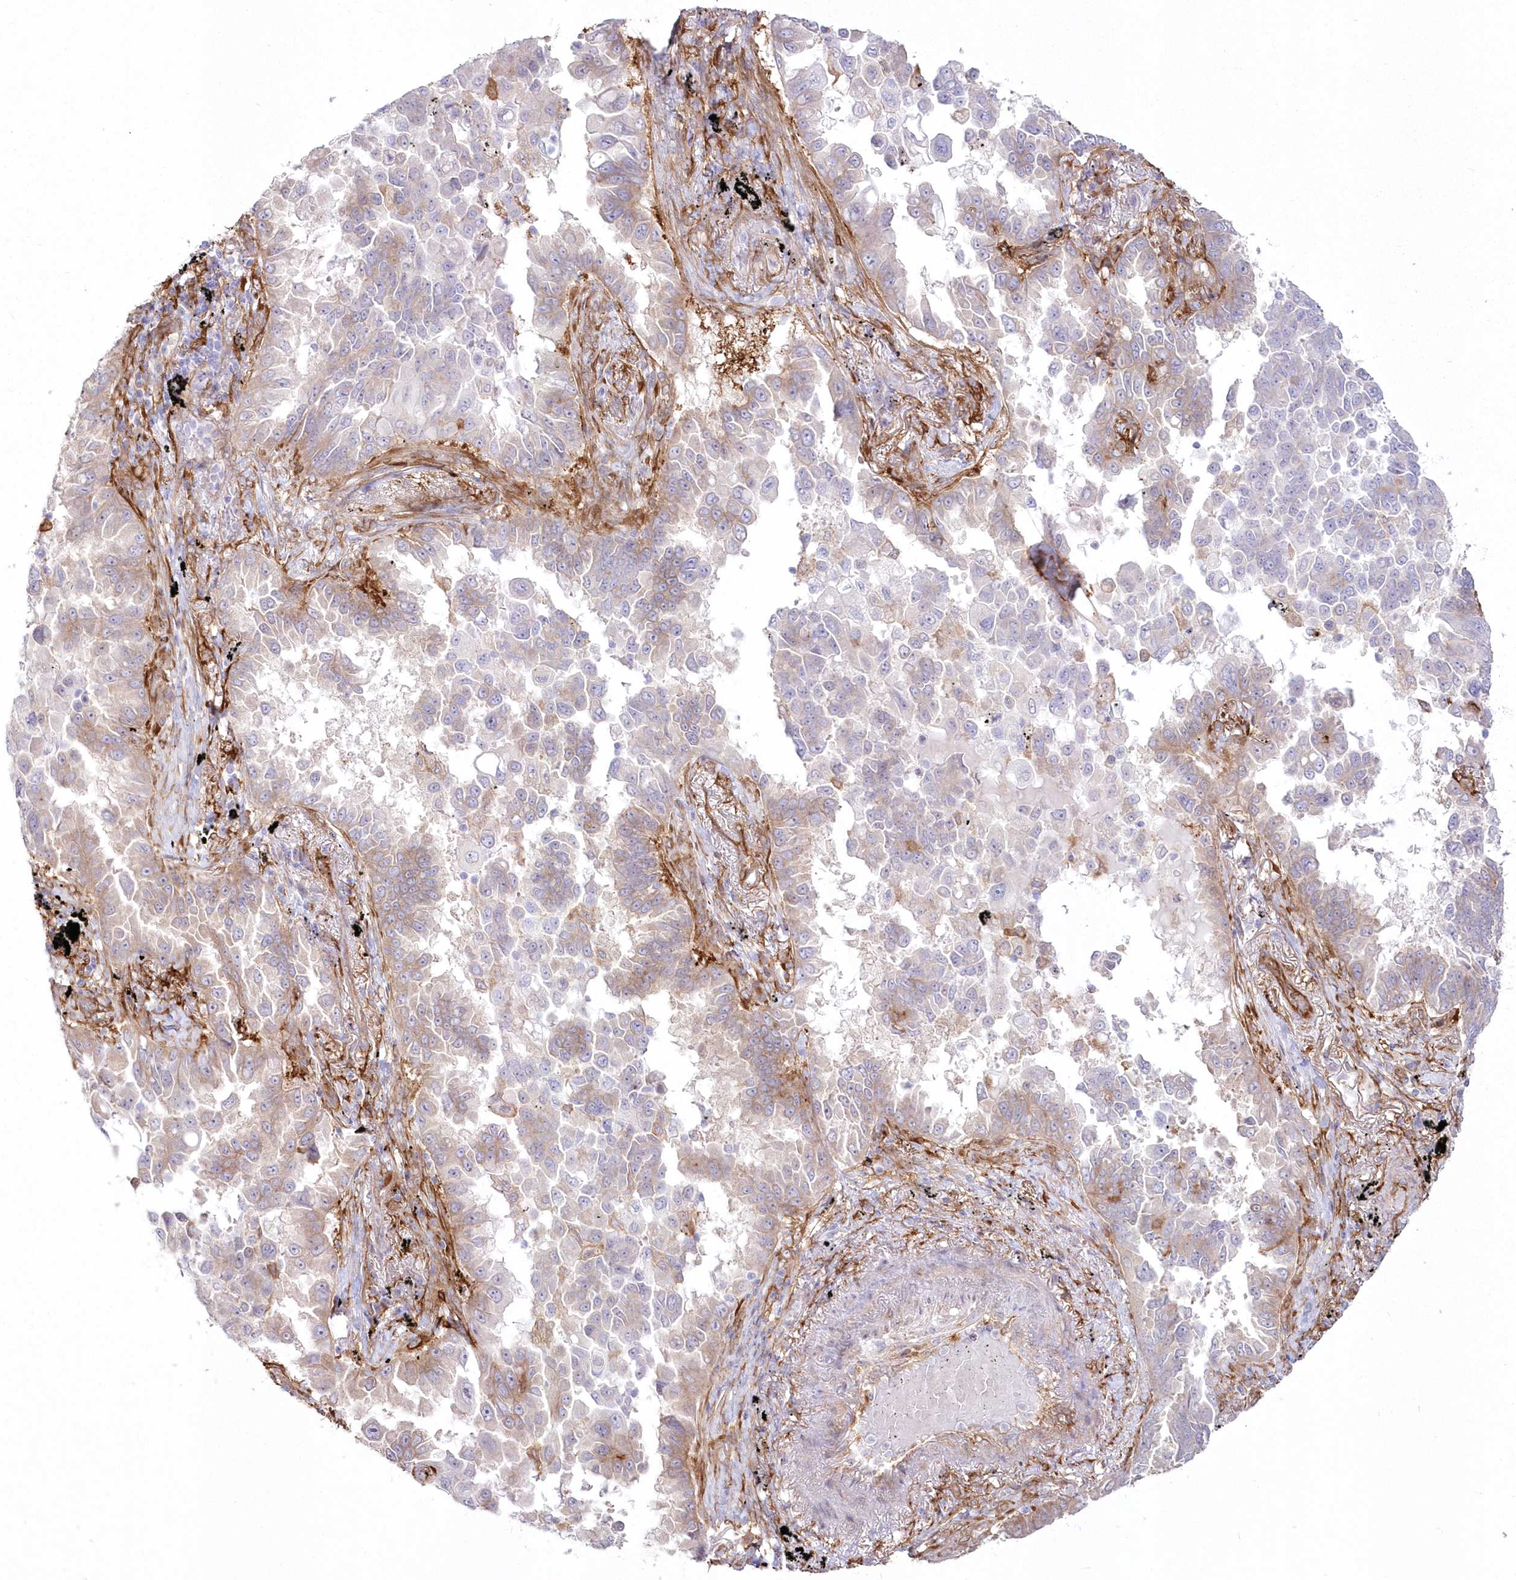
{"staining": {"intensity": "weak", "quantity": "25%-75%", "location": "cytoplasmic/membranous"}, "tissue": "lung cancer", "cell_type": "Tumor cells", "image_type": "cancer", "snomed": [{"axis": "morphology", "description": "Adenocarcinoma, NOS"}, {"axis": "topography", "description": "Lung"}], "caption": "Lung cancer stained with immunohistochemistry (IHC) displays weak cytoplasmic/membranous positivity in about 25%-75% of tumor cells. (IHC, brightfield microscopy, high magnification).", "gene": "SH3PXD2B", "patient": {"sex": "female", "age": 67}}